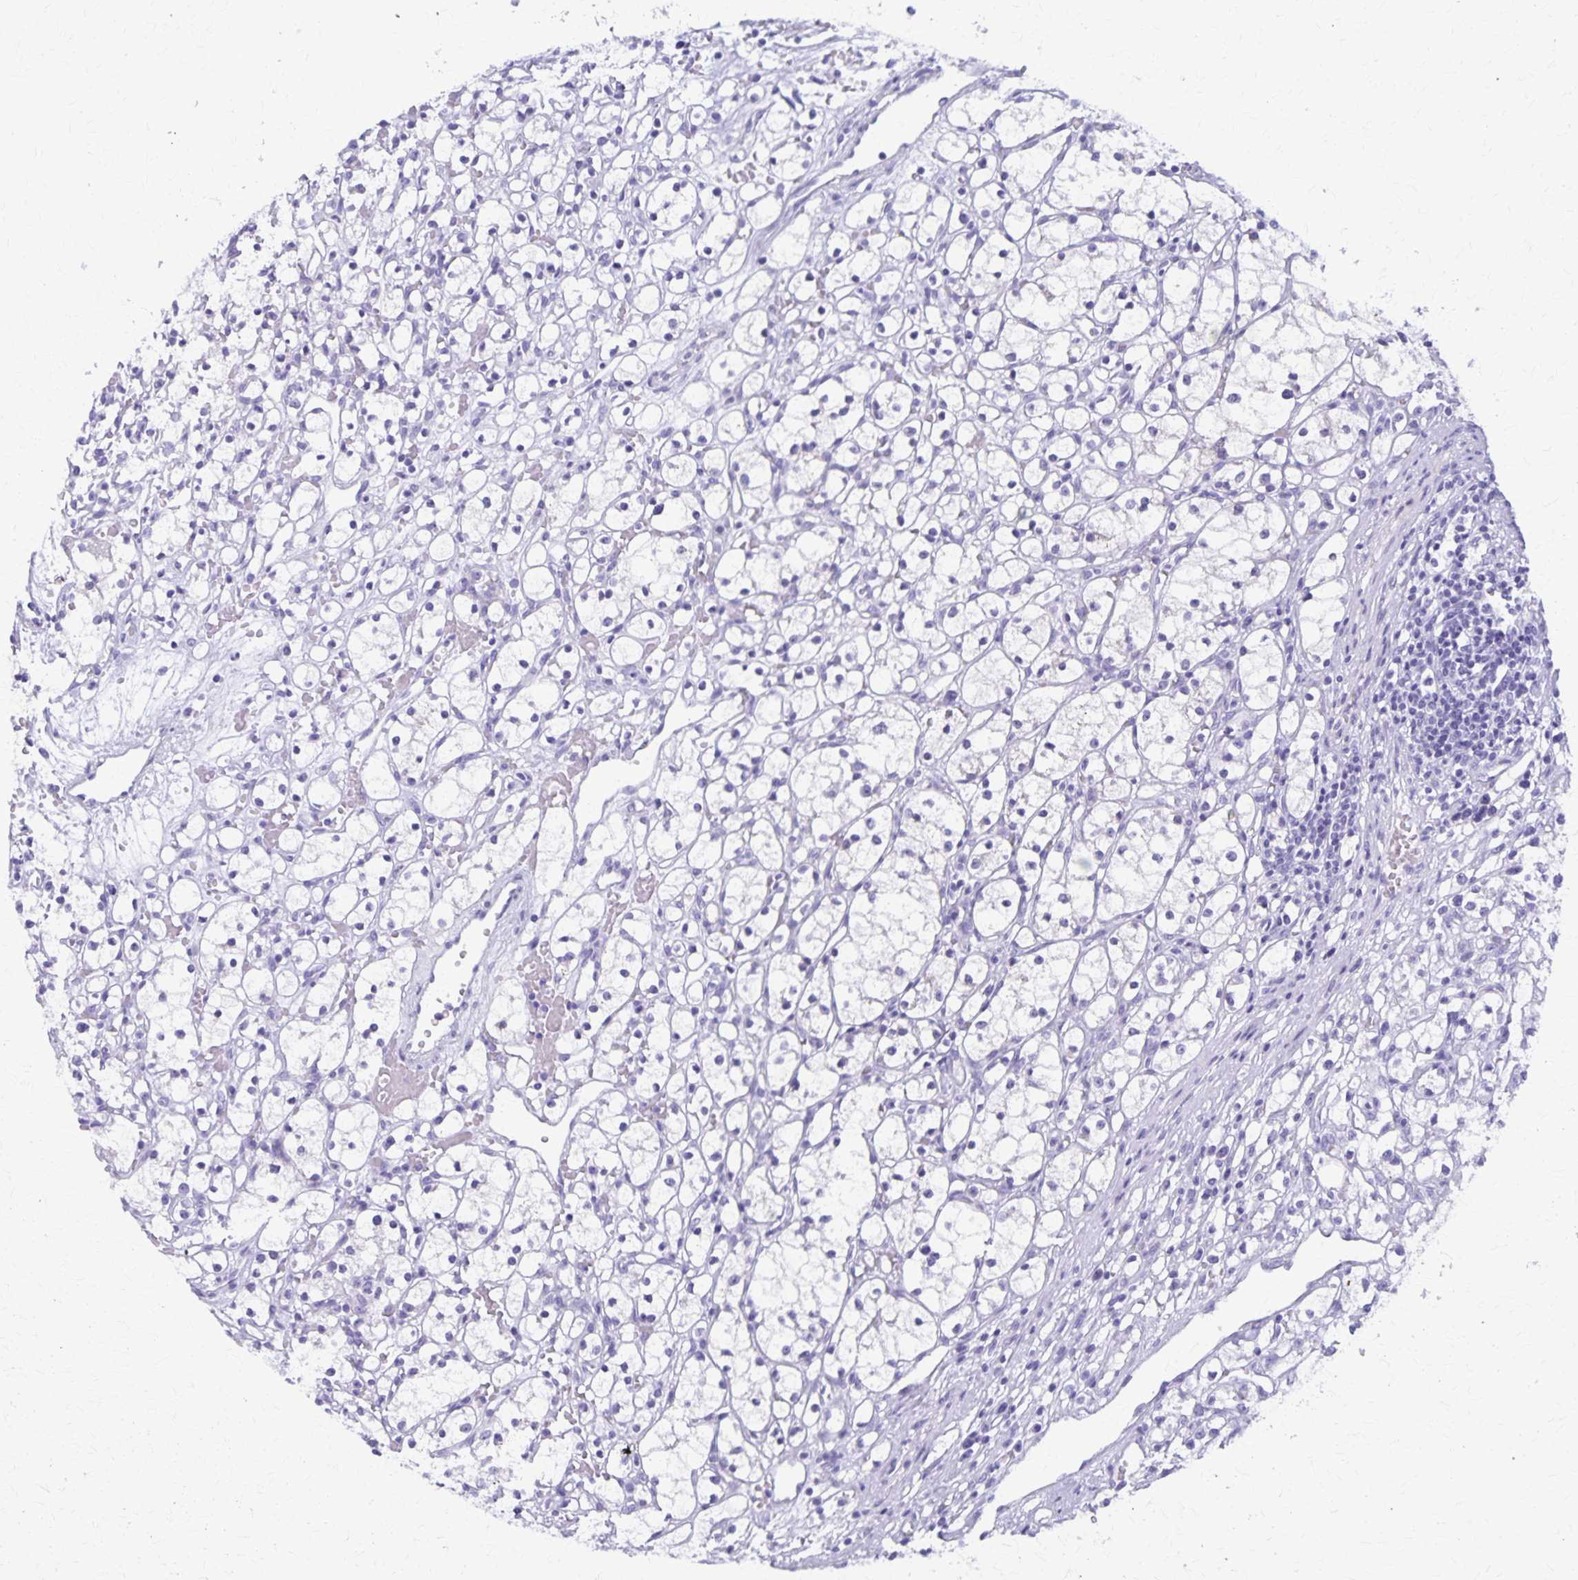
{"staining": {"intensity": "negative", "quantity": "none", "location": "none"}, "tissue": "renal cancer", "cell_type": "Tumor cells", "image_type": "cancer", "snomed": [{"axis": "morphology", "description": "Adenocarcinoma, NOS"}, {"axis": "topography", "description": "Kidney"}], "caption": "Immunohistochemistry image of neoplastic tissue: renal cancer stained with DAB reveals no significant protein staining in tumor cells. Brightfield microscopy of immunohistochemistry stained with DAB (3,3'-diaminobenzidine) (brown) and hematoxylin (blue), captured at high magnification.", "gene": "DEFA5", "patient": {"sex": "female", "age": 59}}